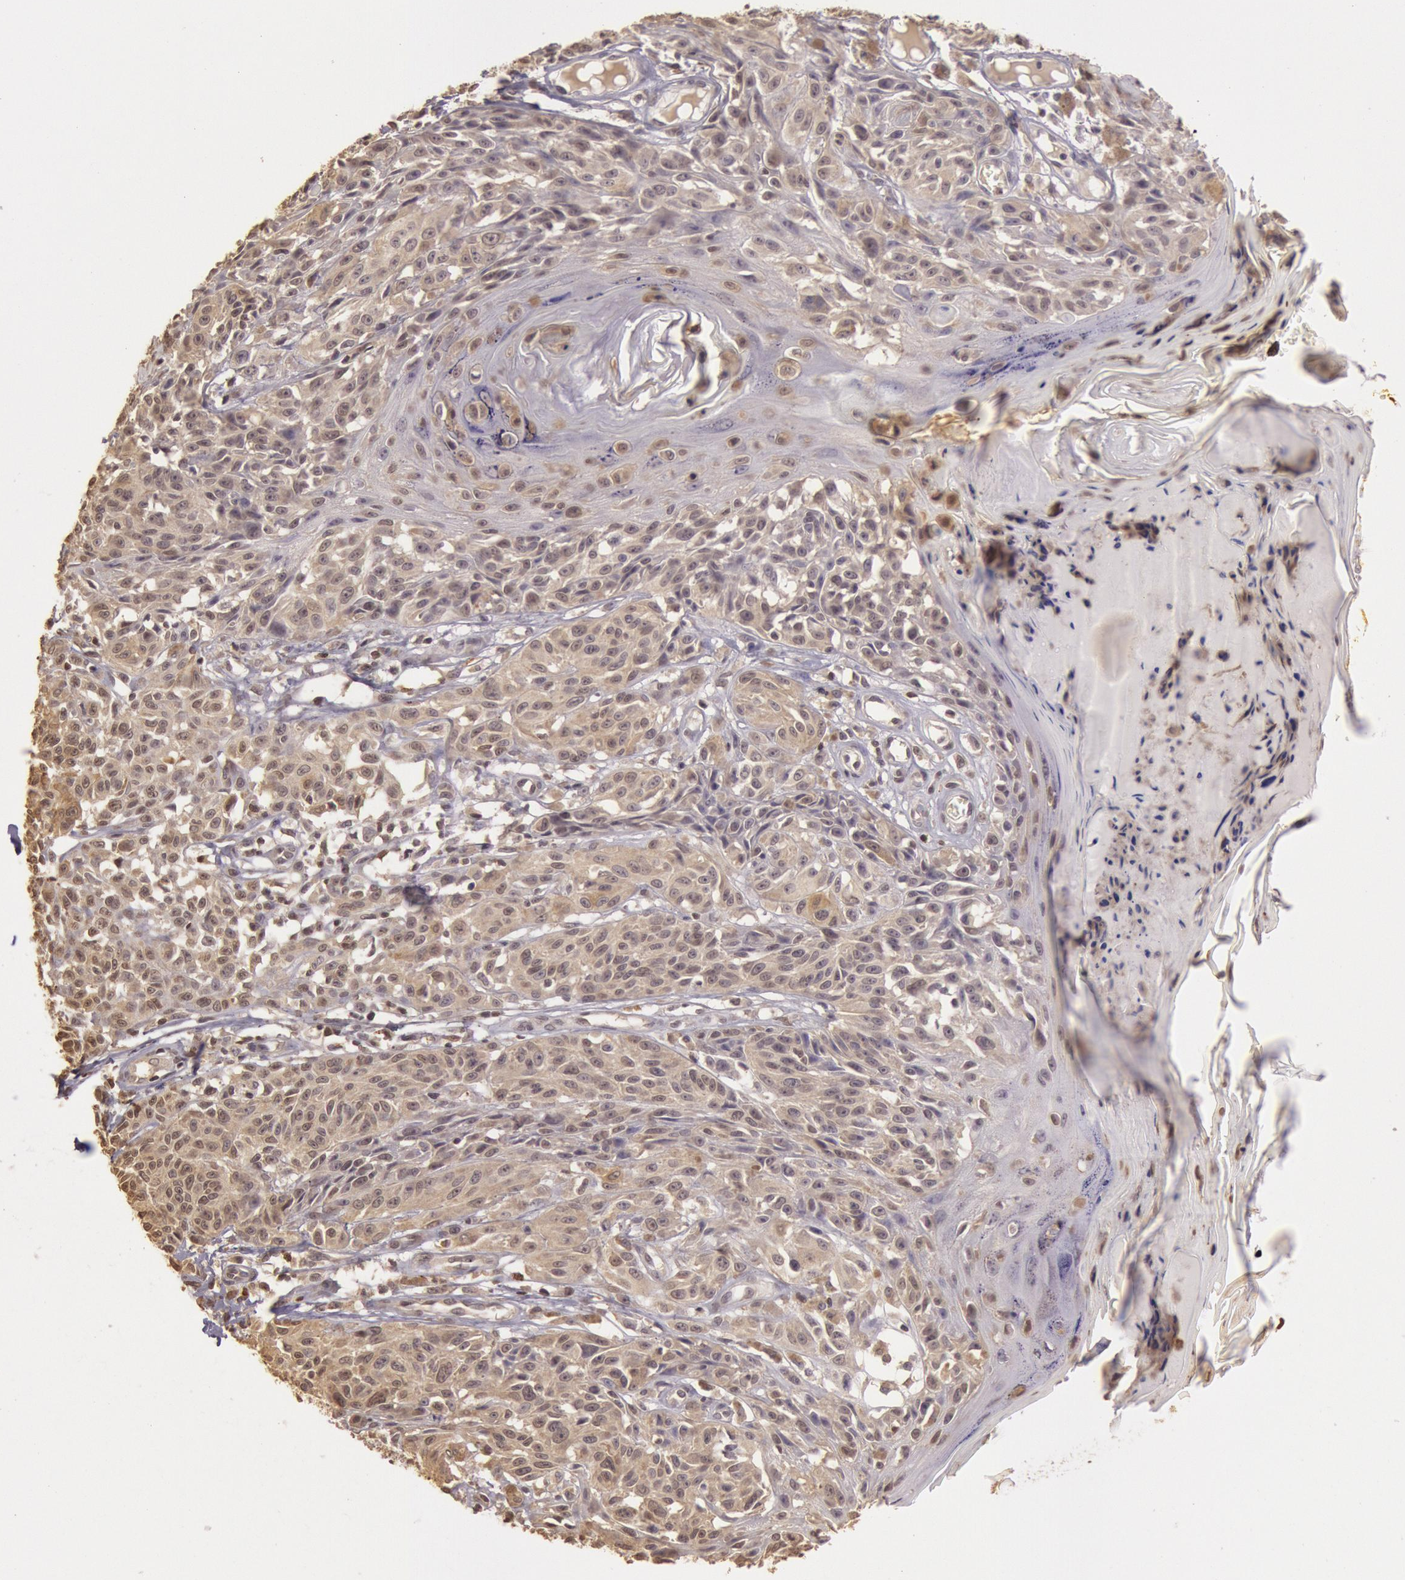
{"staining": {"intensity": "weak", "quantity": ">75%", "location": "cytoplasmic/membranous,nuclear"}, "tissue": "melanoma", "cell_type": "Tumor cells", "image_type": "cancer", "snomed": [{"axis": "morphology", "description": "Malignant melanoma, NOS"}, {"axis": "topography", "description": "Skin"}], "caption": "An image showing weak cytoplasmic/membranous and nuclear positivity in approximately >75% of tumor cells in malignant melanoma, as visualized by brown immunohistochemical staining.", "gene": "SOD1", "patient": {"sex": "female", "age": 77}}